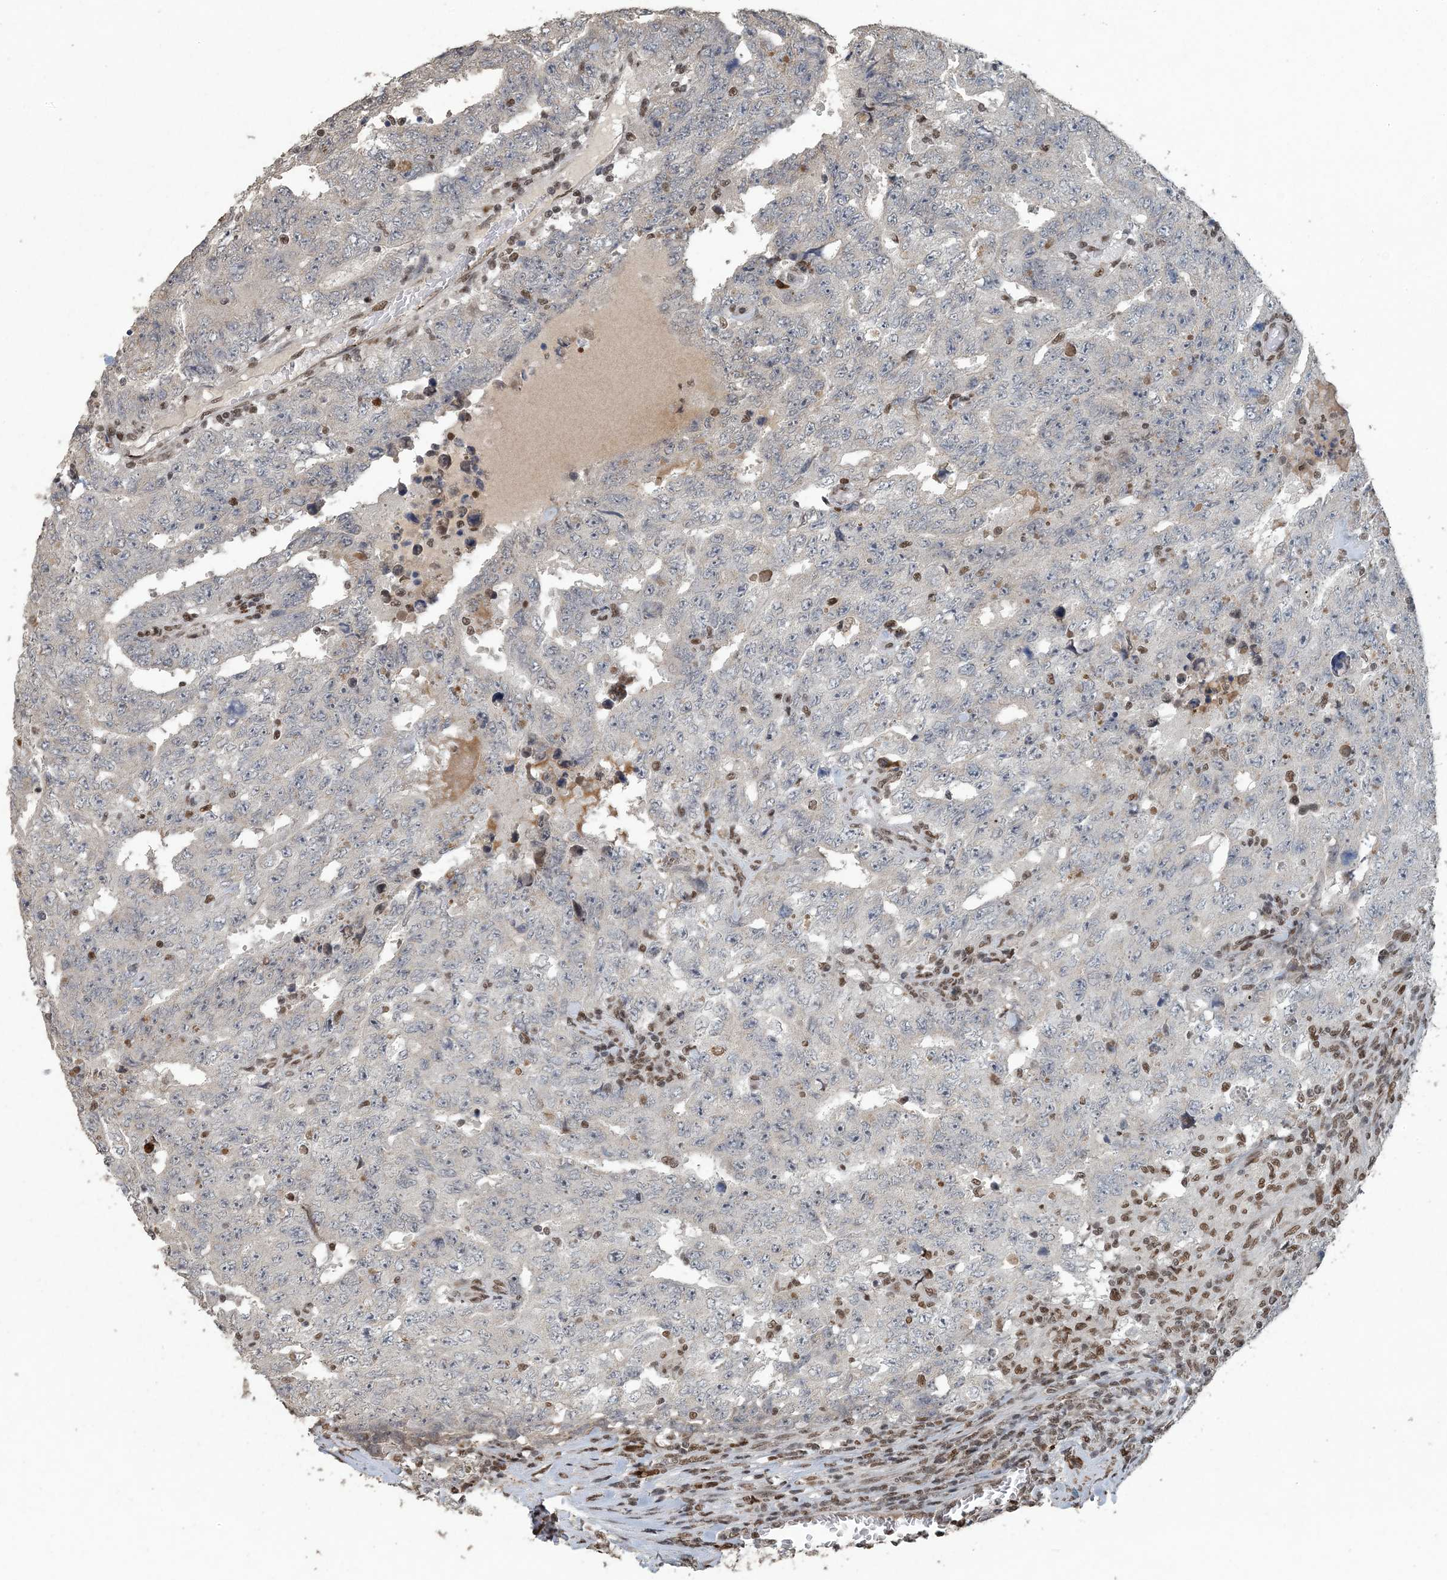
{"staining": {"intensity": "negative", "quantity": "none", "location": "none"}, "tissue": "testis cancer", "cell_type": "Tumor cells", "image_type": "cancer", "snomed": [{"axis": "morphology", "description": "Carcinoma, Embryonal, NOS"}, {"axis": "topography", "description": "Testis"}], "caption": "Immunohistochemistry histopathology image of human testis cancer stained for a protein (brown), which shows no positivity in tumor cells.", "gene": "MBD2", "patient": {"sex": "male", "age": 26}}